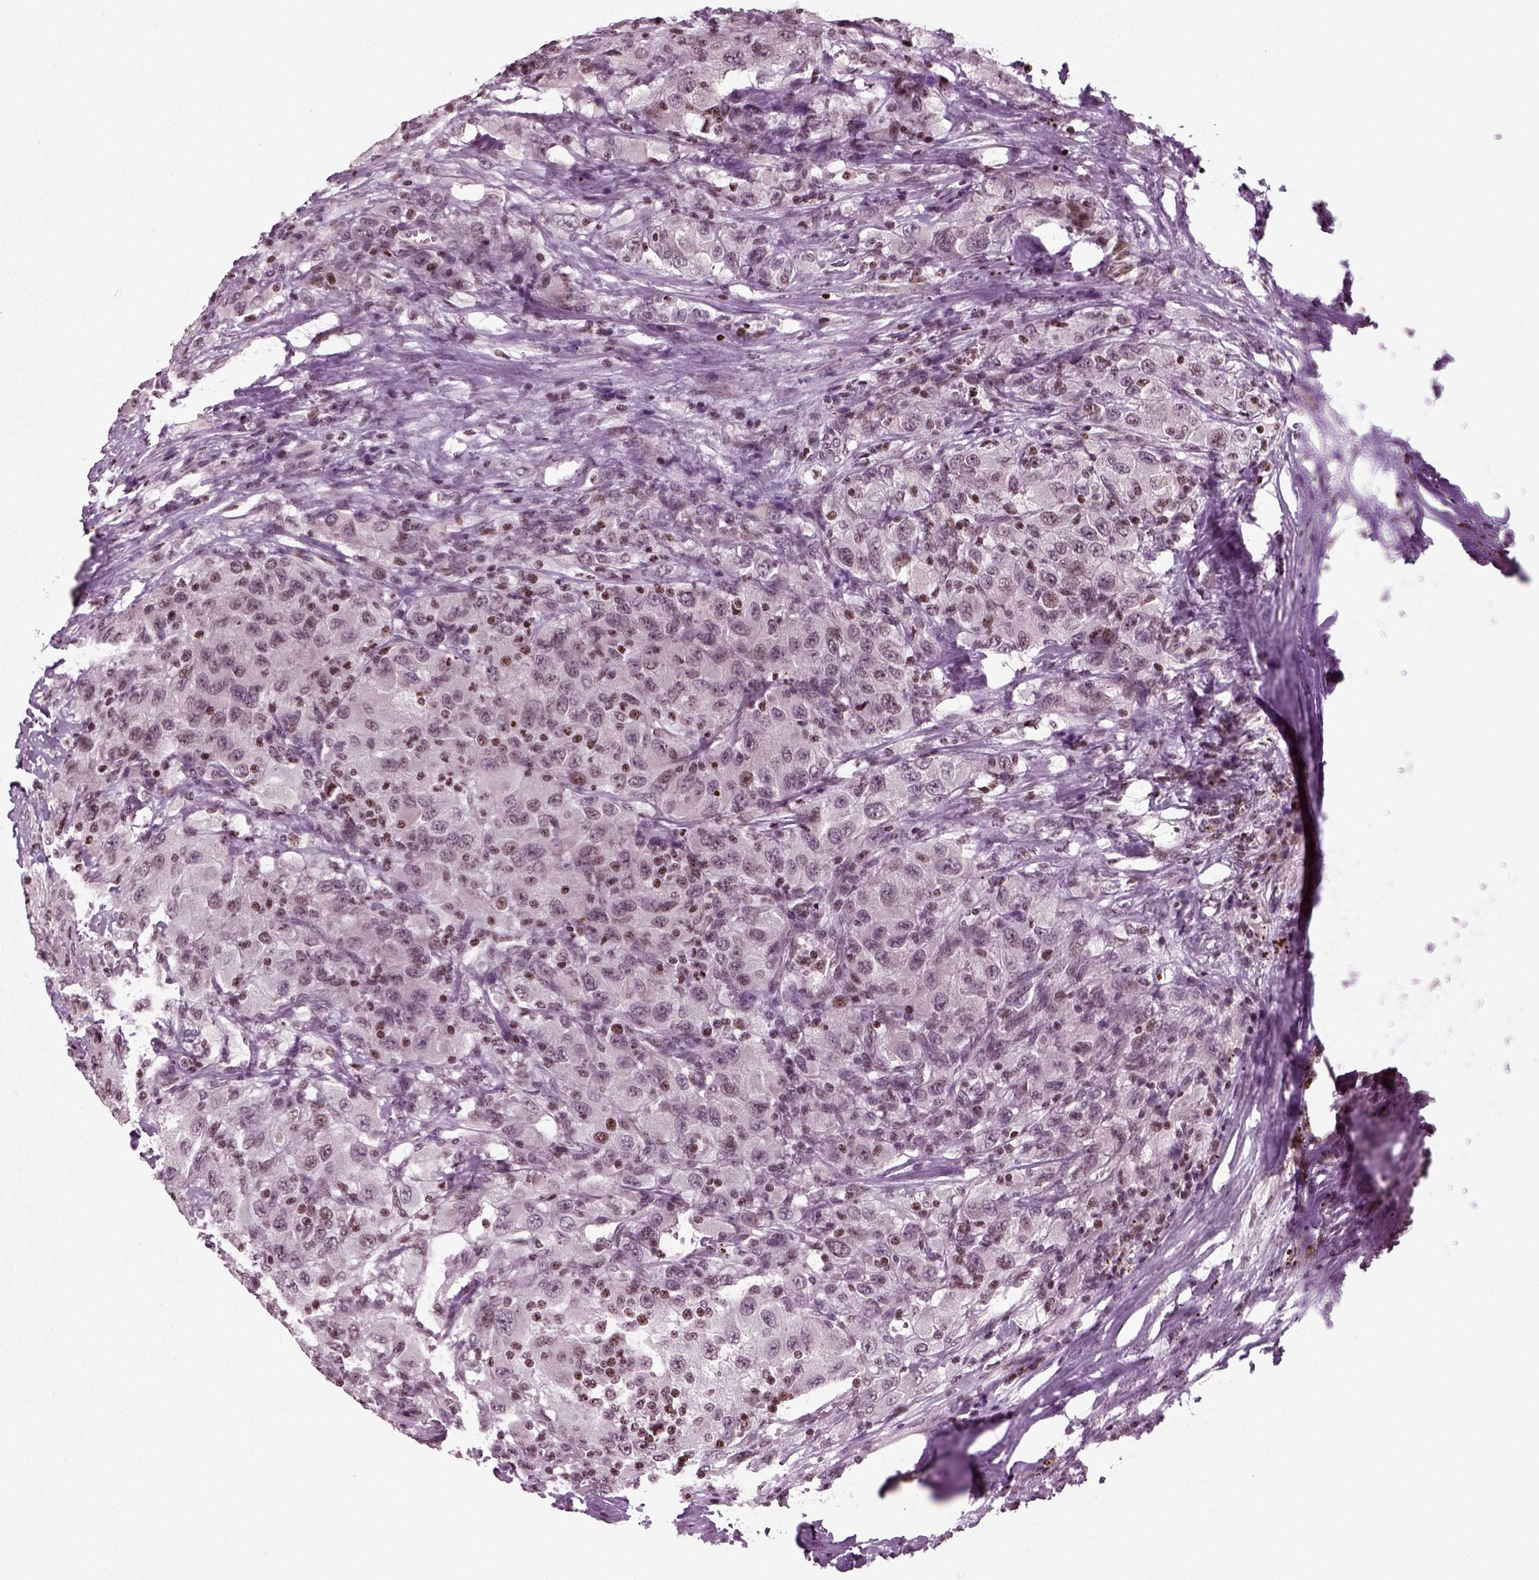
{"staining": {"intensity": "moderate", "quantity": "<25%", "location": "nuclear"}, "tissue": "renal cancer", "cell_type": "Tumor cells", "image_type": "cancer", "snomed": [{"axis": "morphology", "description": "Adenocarcinoma, NOS"}, {"axis": "topography", "description": "Kidney"}], "caption": "This micrograph shows IHC staining of human adenocarcinoma (renal), with low moderate nuclear positivity in about <25% of tumor cells.", "gene": "HEYL", "patient": {"sex": "female", "age": 67}}